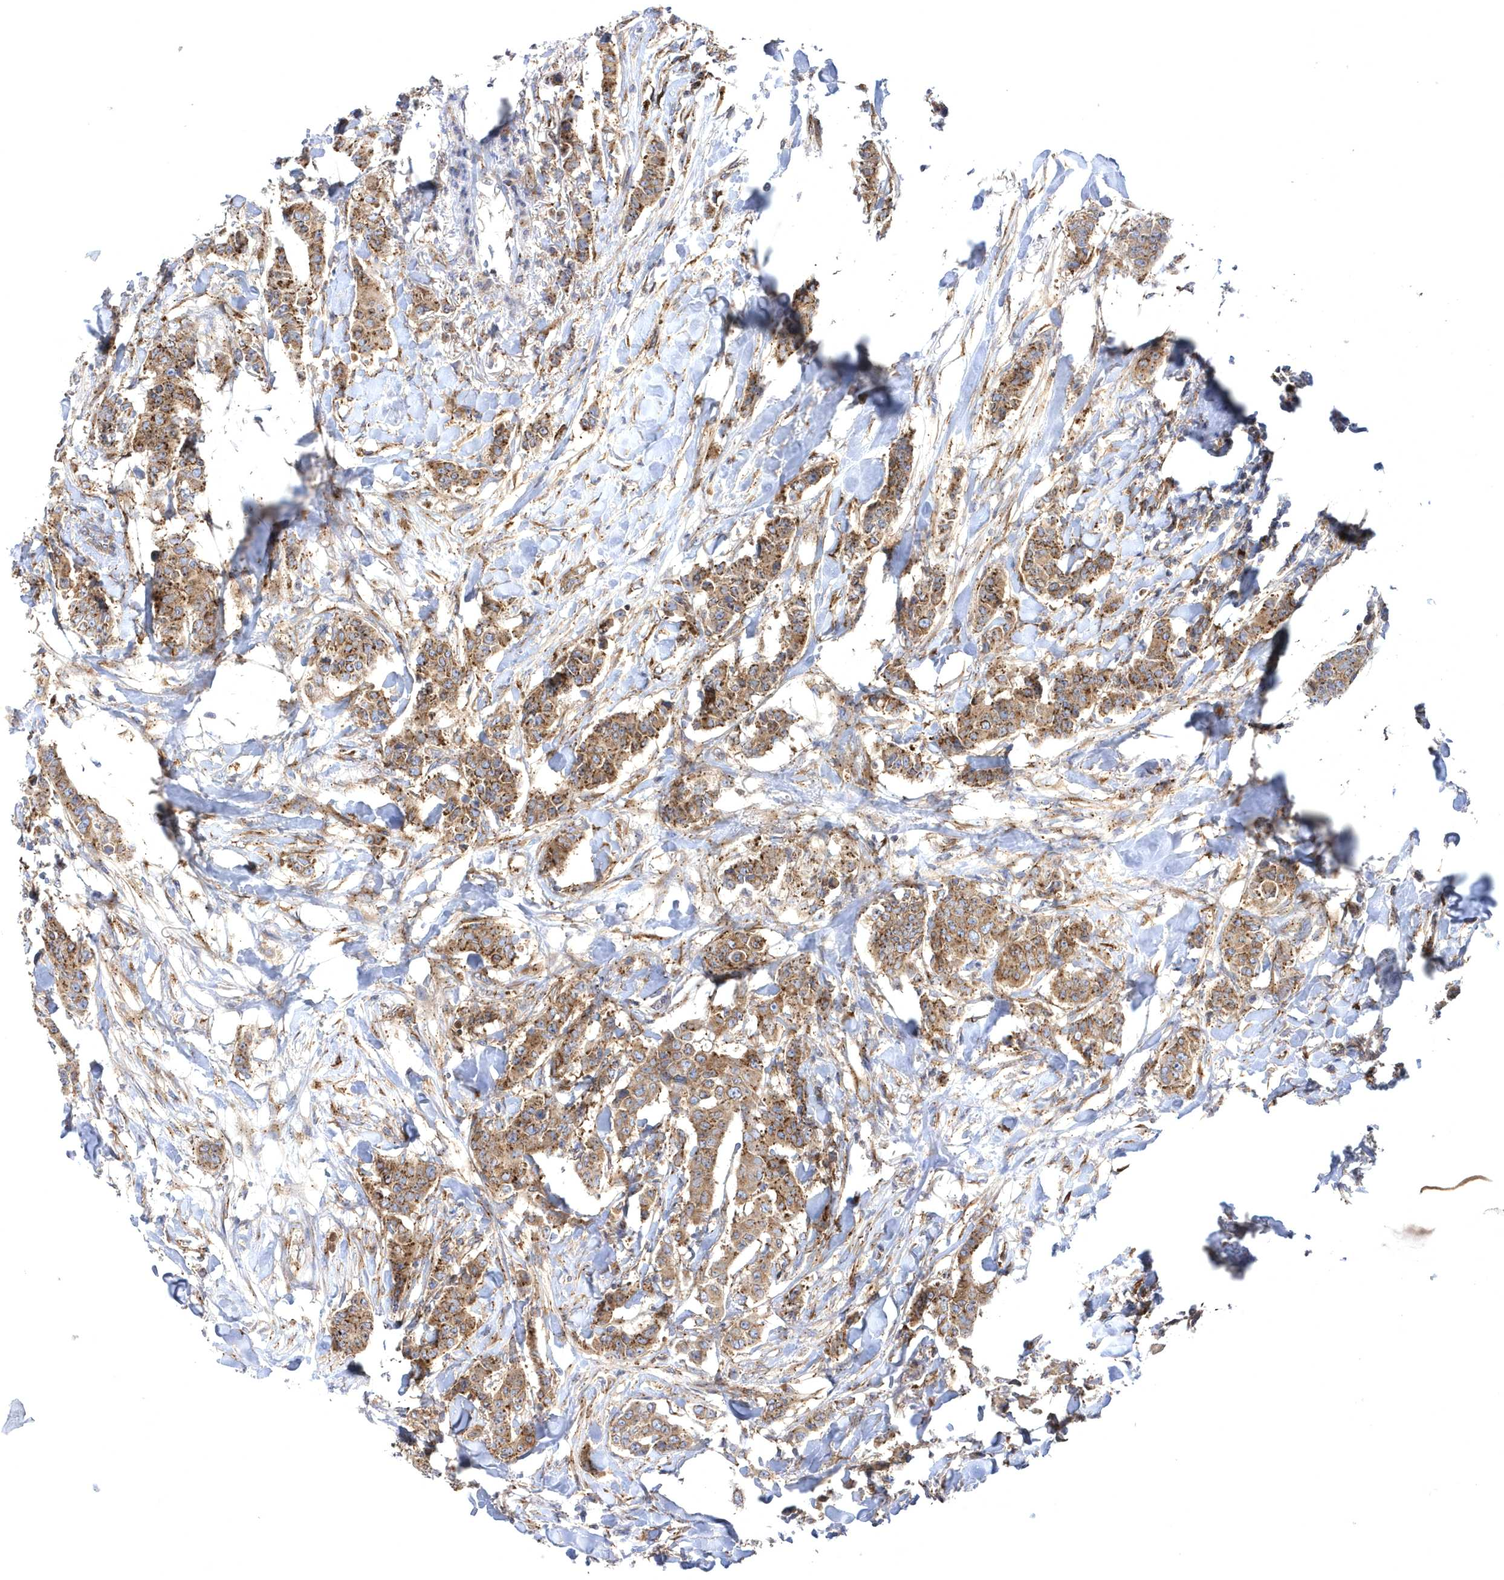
{"staining": {"intensity": "moderate", "quantity": ">75%", "location": "cytoplasmic/membranous"}, "tissue": "breast cancer", "cell_type": "Tumor cells", "image_type": "cancer", "snomed": [{"axis": "morphology", "description": "Duct carcinoma"}, {"axis": "topography", "description": "Breast"}], "caption": "Protein staining reveals moderate cytoplasmic/membranous positivity in about >75% of tumor cells in breast intraductal carcinoma.", "gene": "COPB2", "patient": {"sex": "female", "age": 40}}